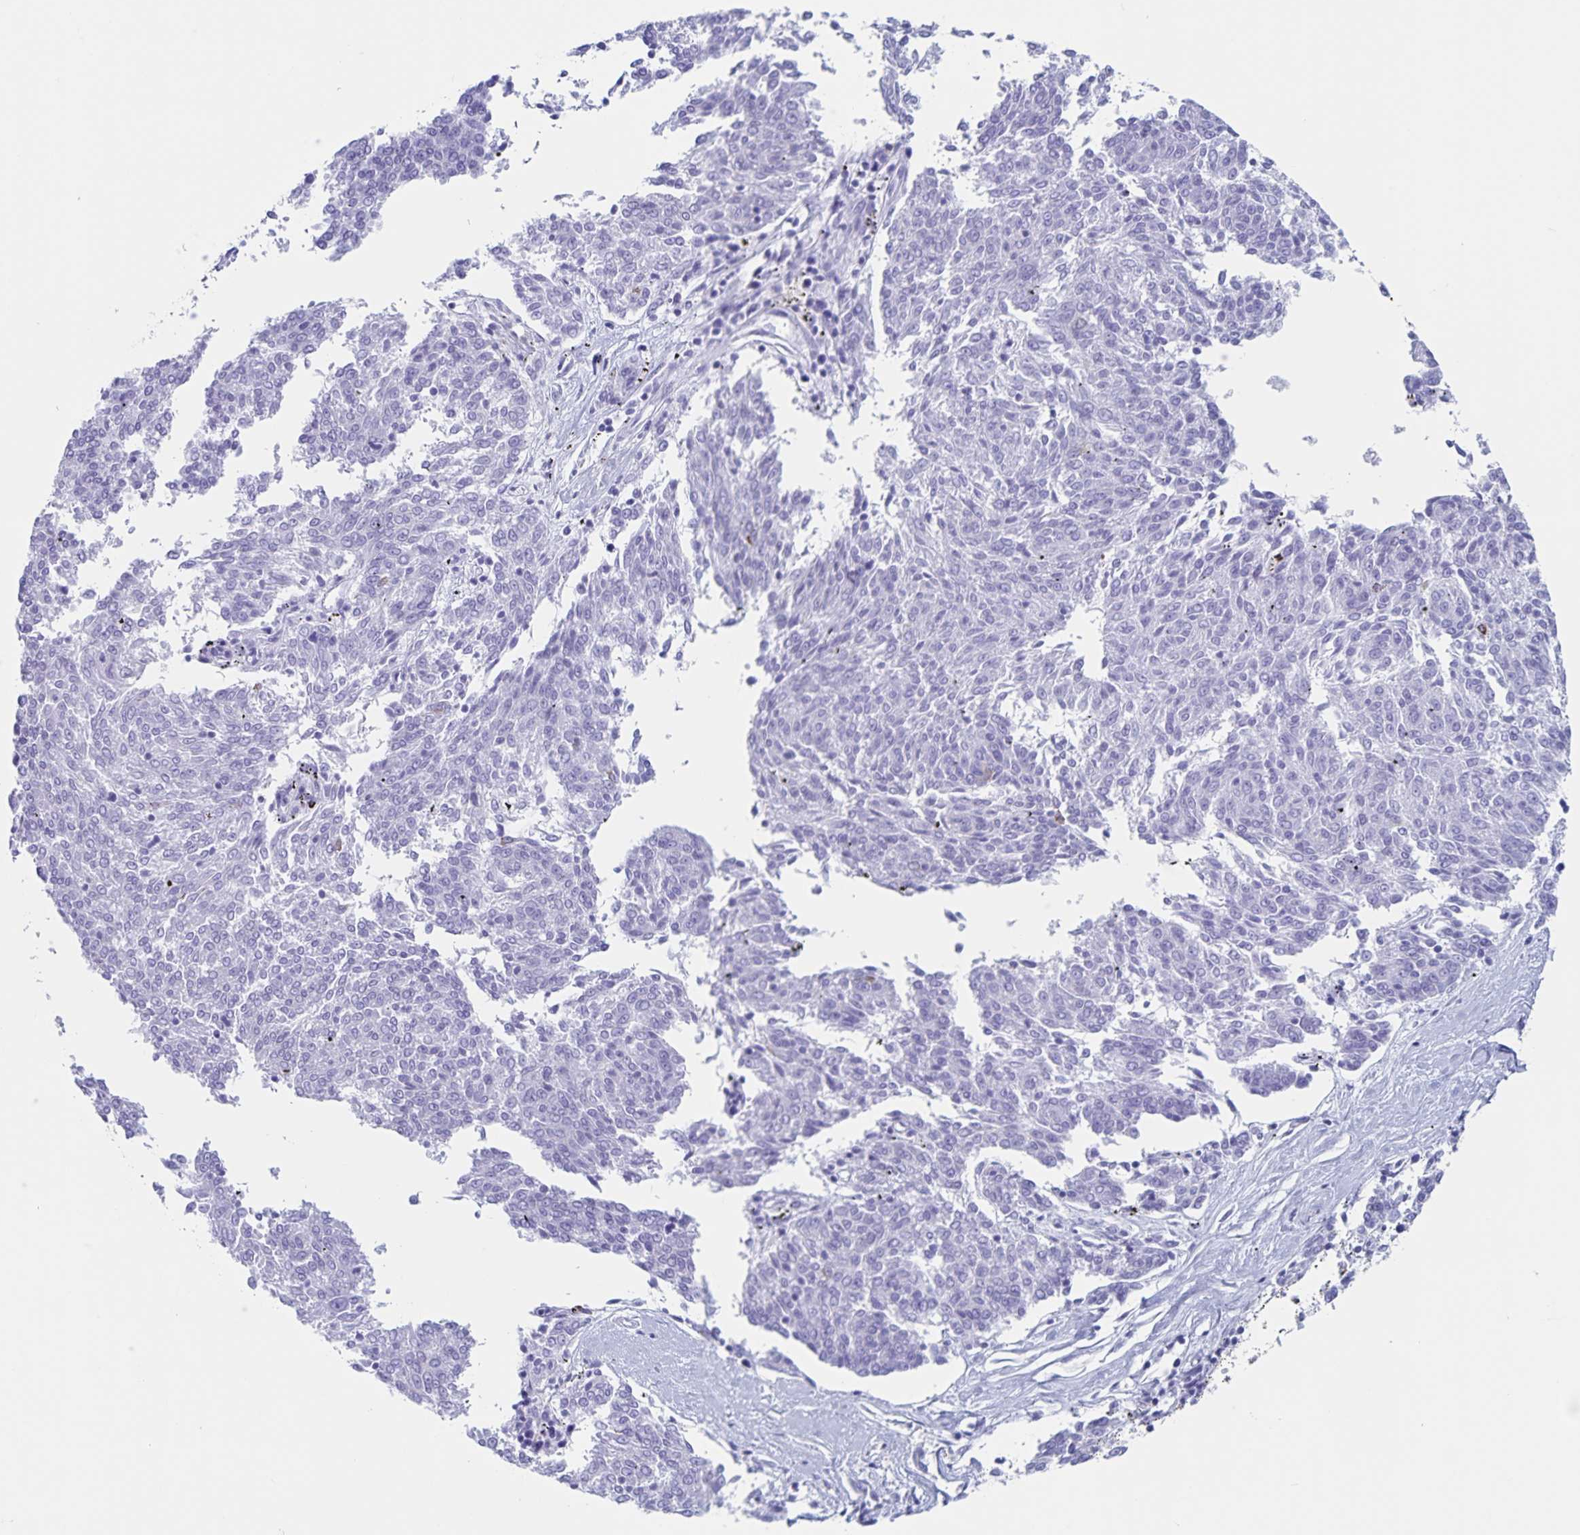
{"staining": {"intensity": "negative", "quantity": "none", "location": "none"}, "tissue": "melanoma", "cell_type": "Tumor cells", "image_type": "cancer", "snomed": [{"axis": "morphology", "description": "Malignant melanoma, NOS"}, {"axis": "topography", "description": "Skin"}], "caption": "Melanoma stained for a protein using immunohistochemistry demonstrates no staining tumor cells.", "gene": "C12orf56", "patient": {"sex": "female", "age": 72}}